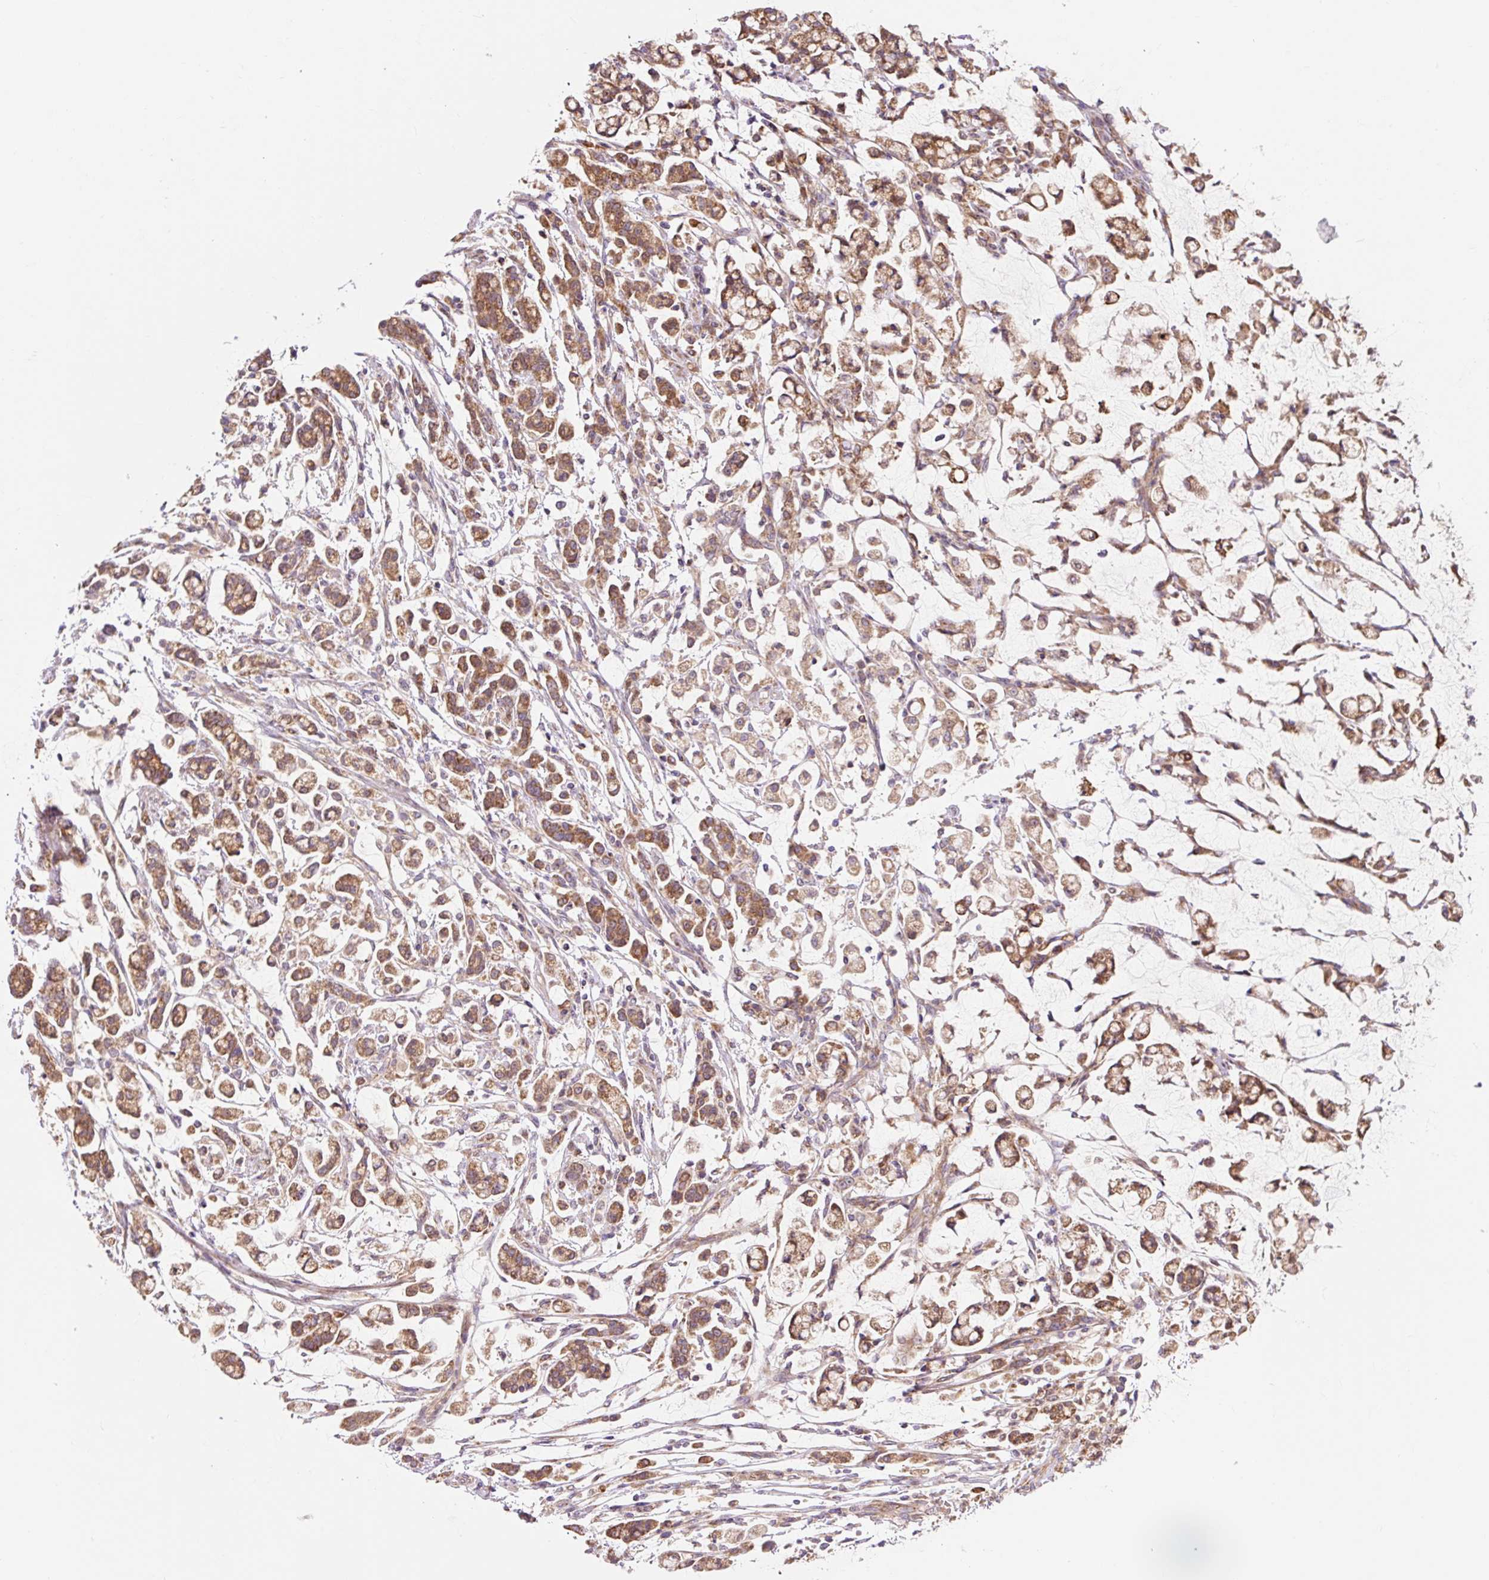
{"staining": {"intensity": "moderate", "quantity": ">75%", "location": "cytoplasmic/membranous"}, "tissue": "stomach cancer", "cell_type": "Tumor cells", "image_type": "cancer", "snomed": [{"axis": "morphology", "description": "Adenocarcinoma, NOS"}, {"axis": "topography", "description": "Stomach"}], "caption": "This is a histology image of immunohistochemistry staining of stomach cancer (adenocarcinoma), which shows moderate positivity in the cytoplasmic/membranous of tumor cells.", "gene": "TRIAP1", "patient": {"sex": "female", "age": 60}}